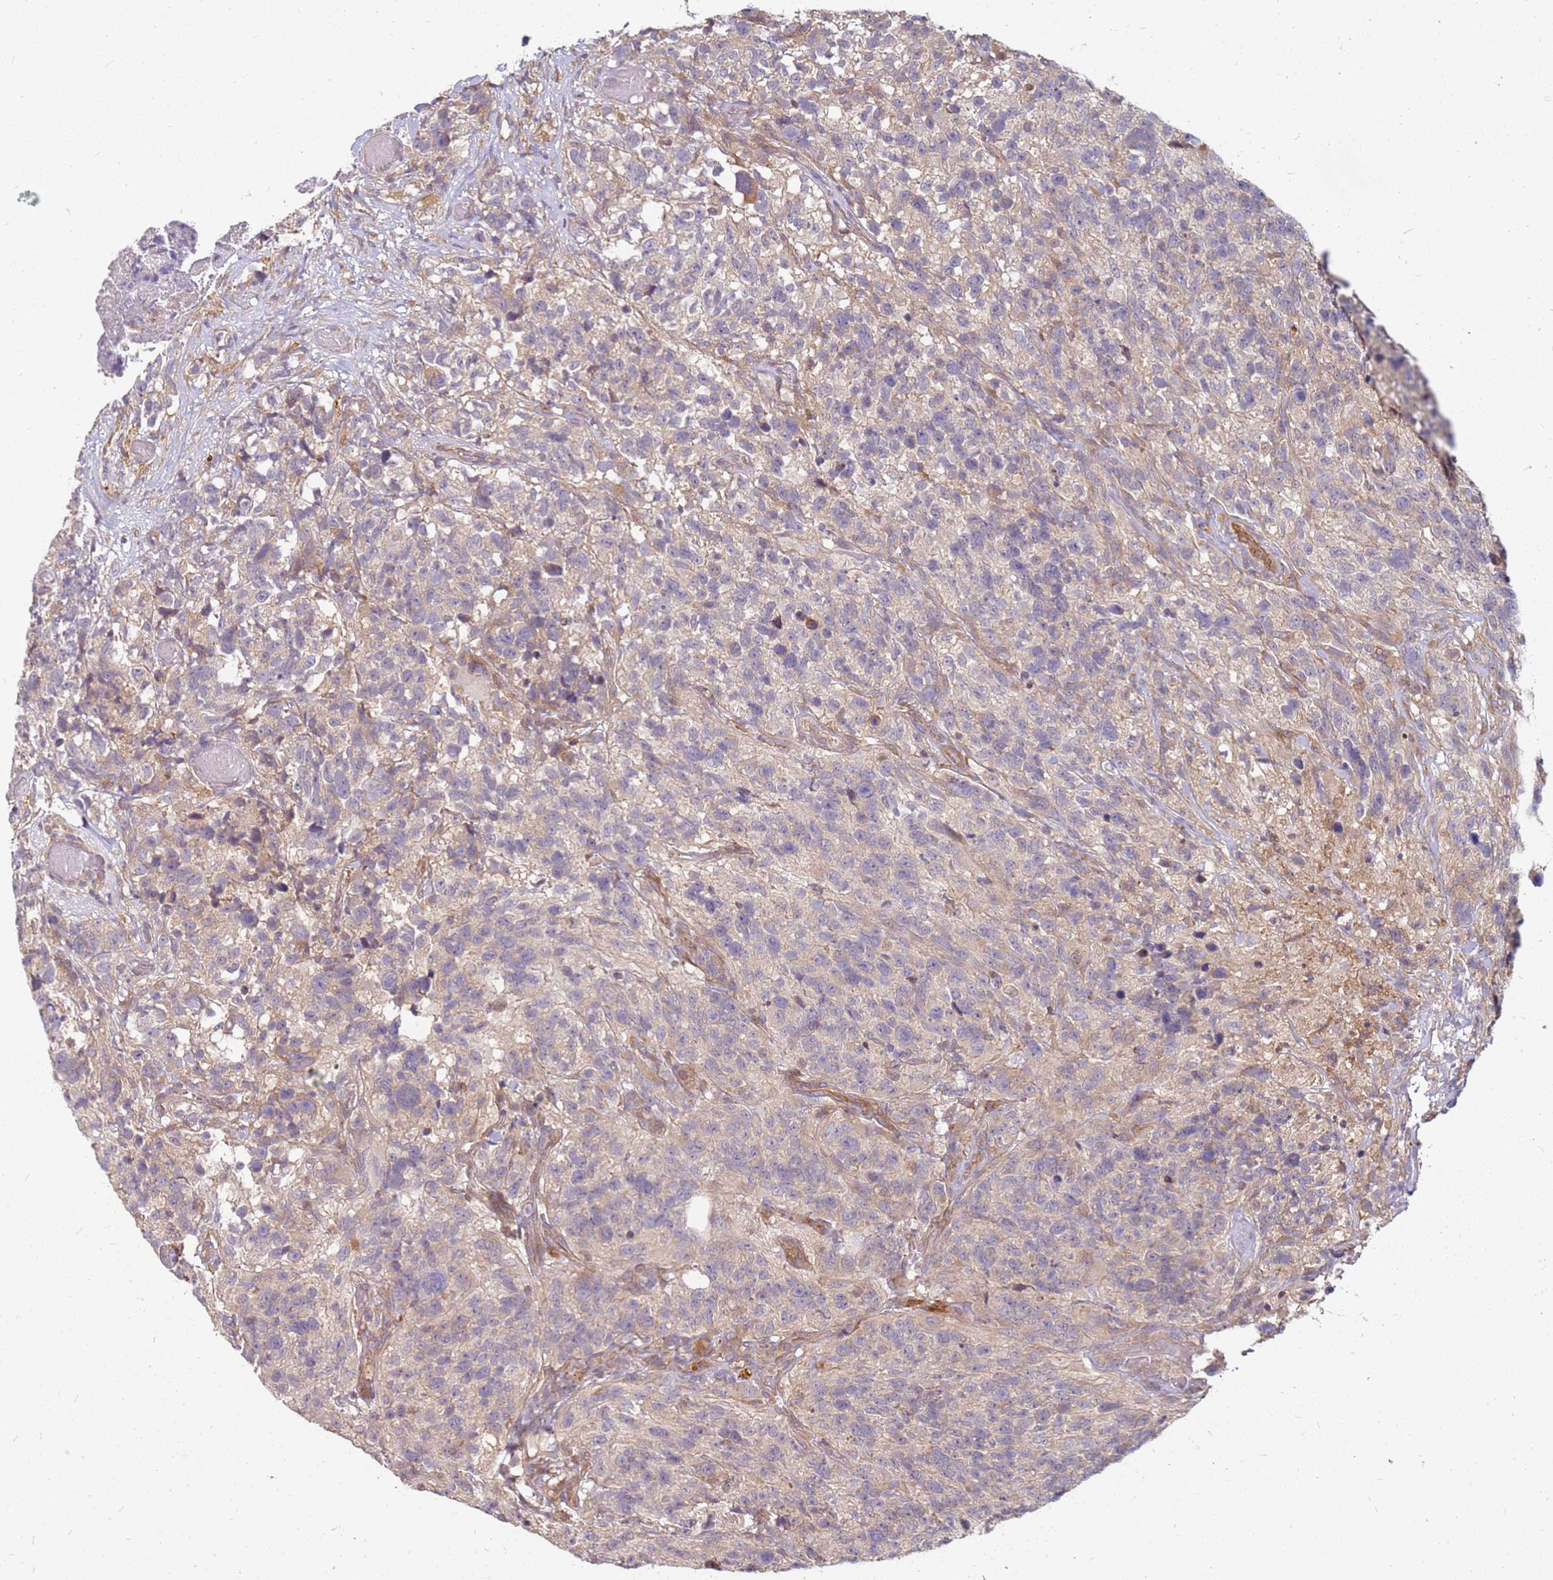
{"staining": {"intensity": "weak", "quantity": "<25%", "location": "cytoplasmic/membranous"}, "tissue": "glioma", "cell_type": "Tumor cells", "image_type": "cancer", "snomed": [{"axis": "morphology", "description": "Glioma, malignant, High grade"}, {"axis": "topography", "description": "Brain"}], "caption": "The micrograph displays no staining of tumor cells in glioma.", "gene": "NUDT14", "patient": {"sex": "male", "age": 69}}